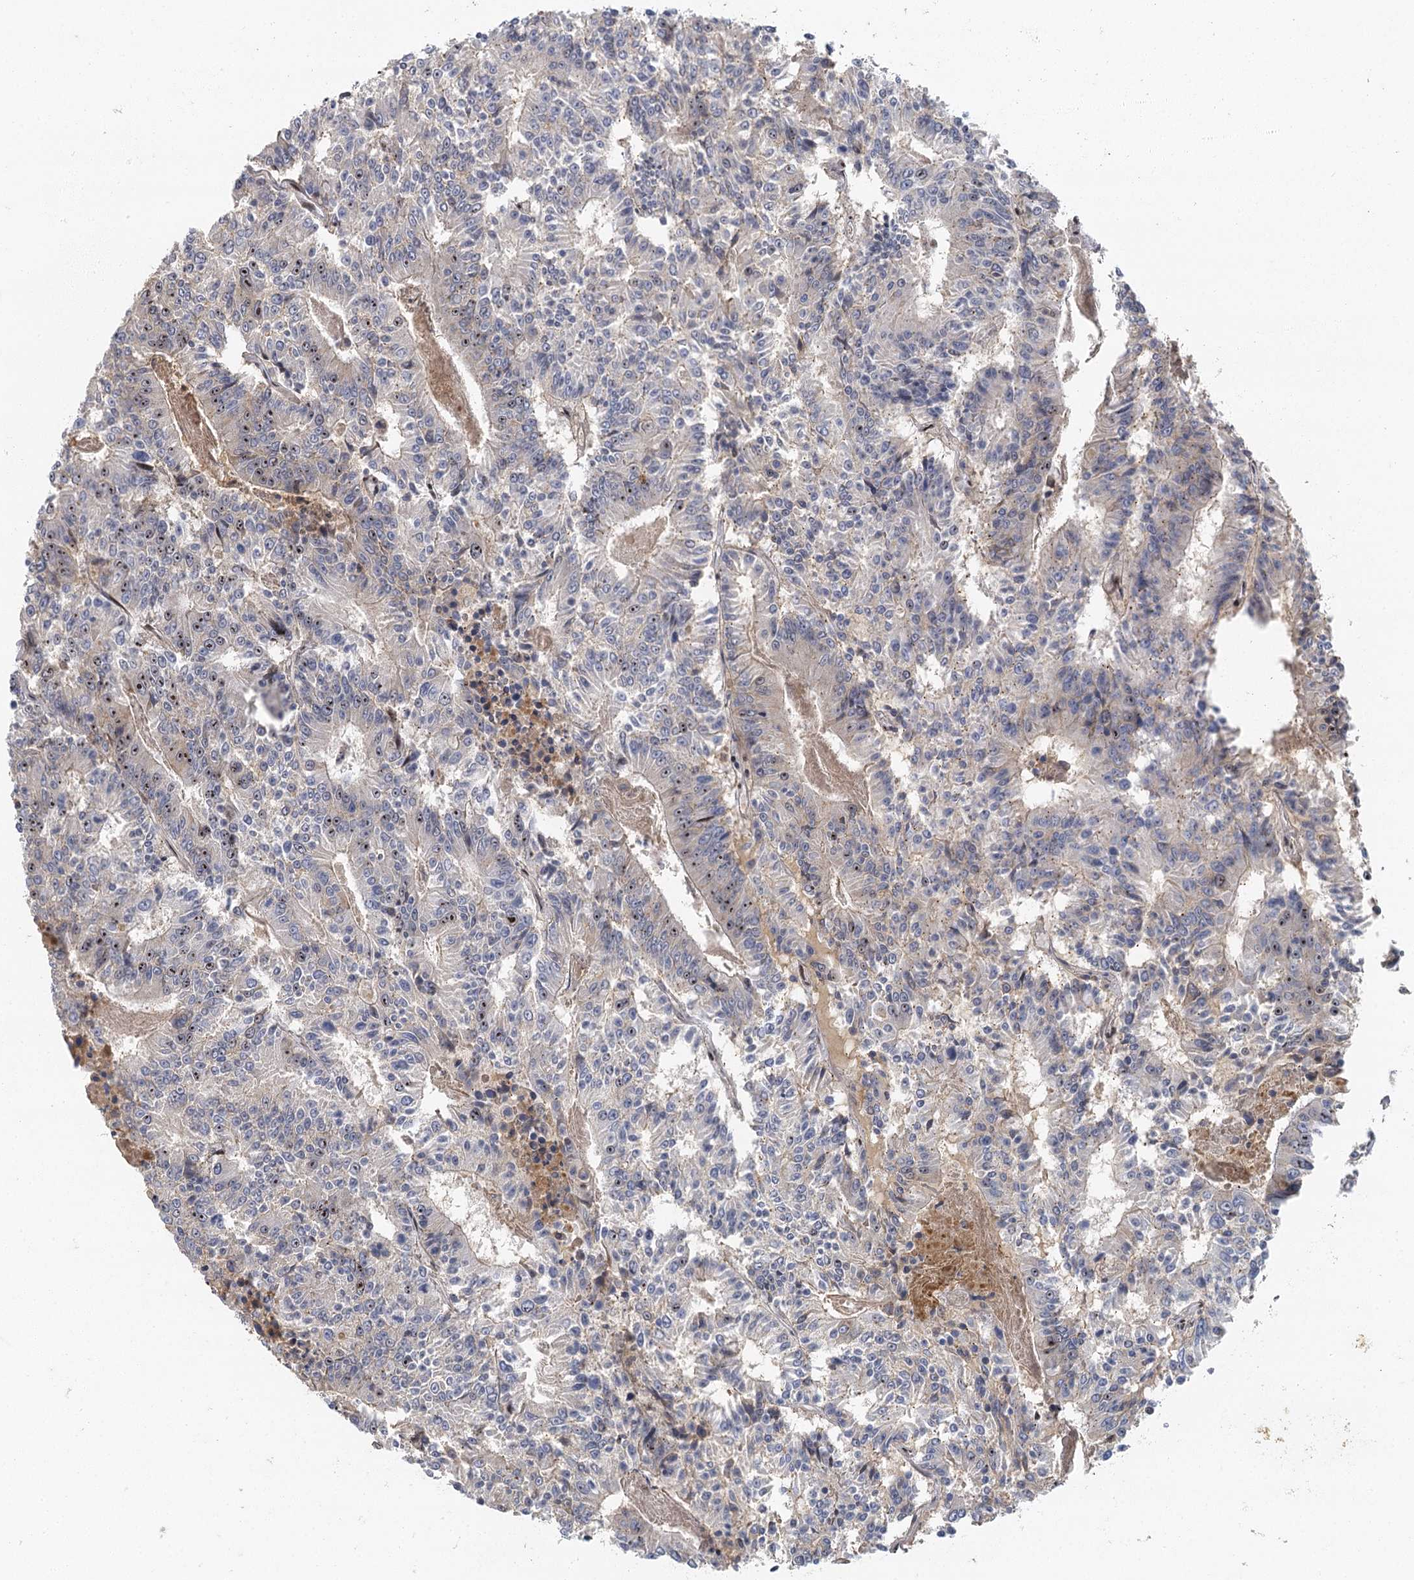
{"staining": {"intensity": "moderate", "quantity": "25%-75%", "location": "nuclear"}, "tissue": "colorectal cancer", "cell_type": "Tumor cells", "image_type": "cancer", "snomed": [{"axis": "morphology", "description": "Adenocarcinoma, NOS"}, {"axis": "topography", "description": "Colon"}], "caption": "IHC staining of colorectal adenocarcinoma, which displays medium levels of moderate nuclear positivity in approximately 25%-75% of tumor cells indicating moderate nuclear protein expression. The staining was performed using DAB (brown) for protein detection and nuclei were counterstained in hematoxylin (blue).", "gene": "IL11RA", "patient": {"sex": "male", "age": 83}}